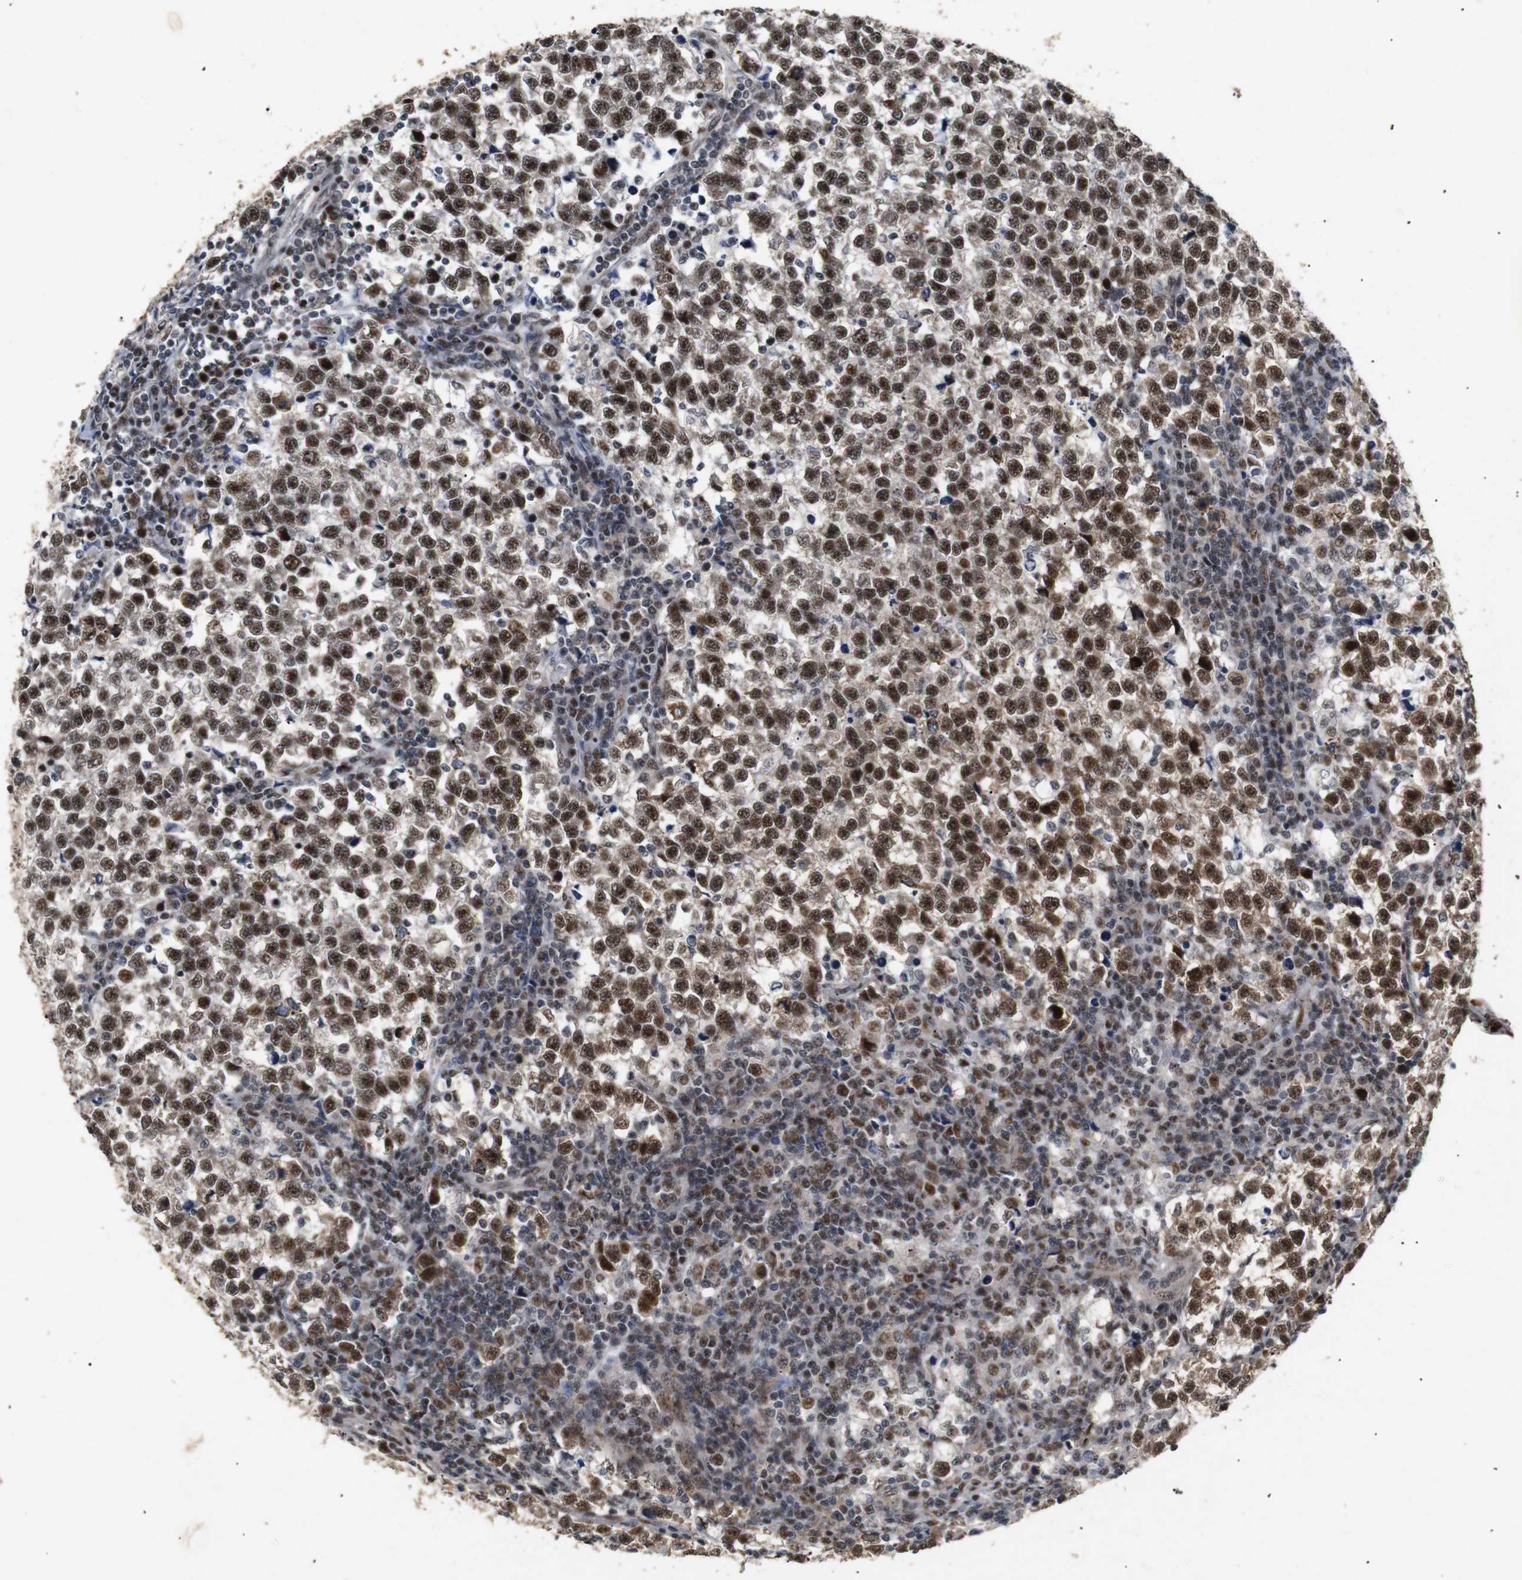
{"staining": {"intensity": "moderate", "quantity": ">75%", "location": "cytoplasmic/membranous,nuclear"}, "tissue": "testis cancer", "cell_type": "Tumor cells", "image_type": "cancer", "snomed": [{"axis": "morphology", "description": "Normal tissue, NOS"}, {"axis": "morphology", "description": "Seminoma, NOS"}, {"axis": "topography", "description": "Testis"}], "caption": "Immunohistochemistry (IHC) histopathology image of neoplastic tissue: testis cancer stained using IHC displays medium levels of moderate protein expression localized specifically in the cytoplasmic/membranous and nuclear of tumor cells, appearing as a cytoplasmic/membranous and nuclear brown color.", "gene": "PYM1", "patient": {"sex": "male", "age": 43}}